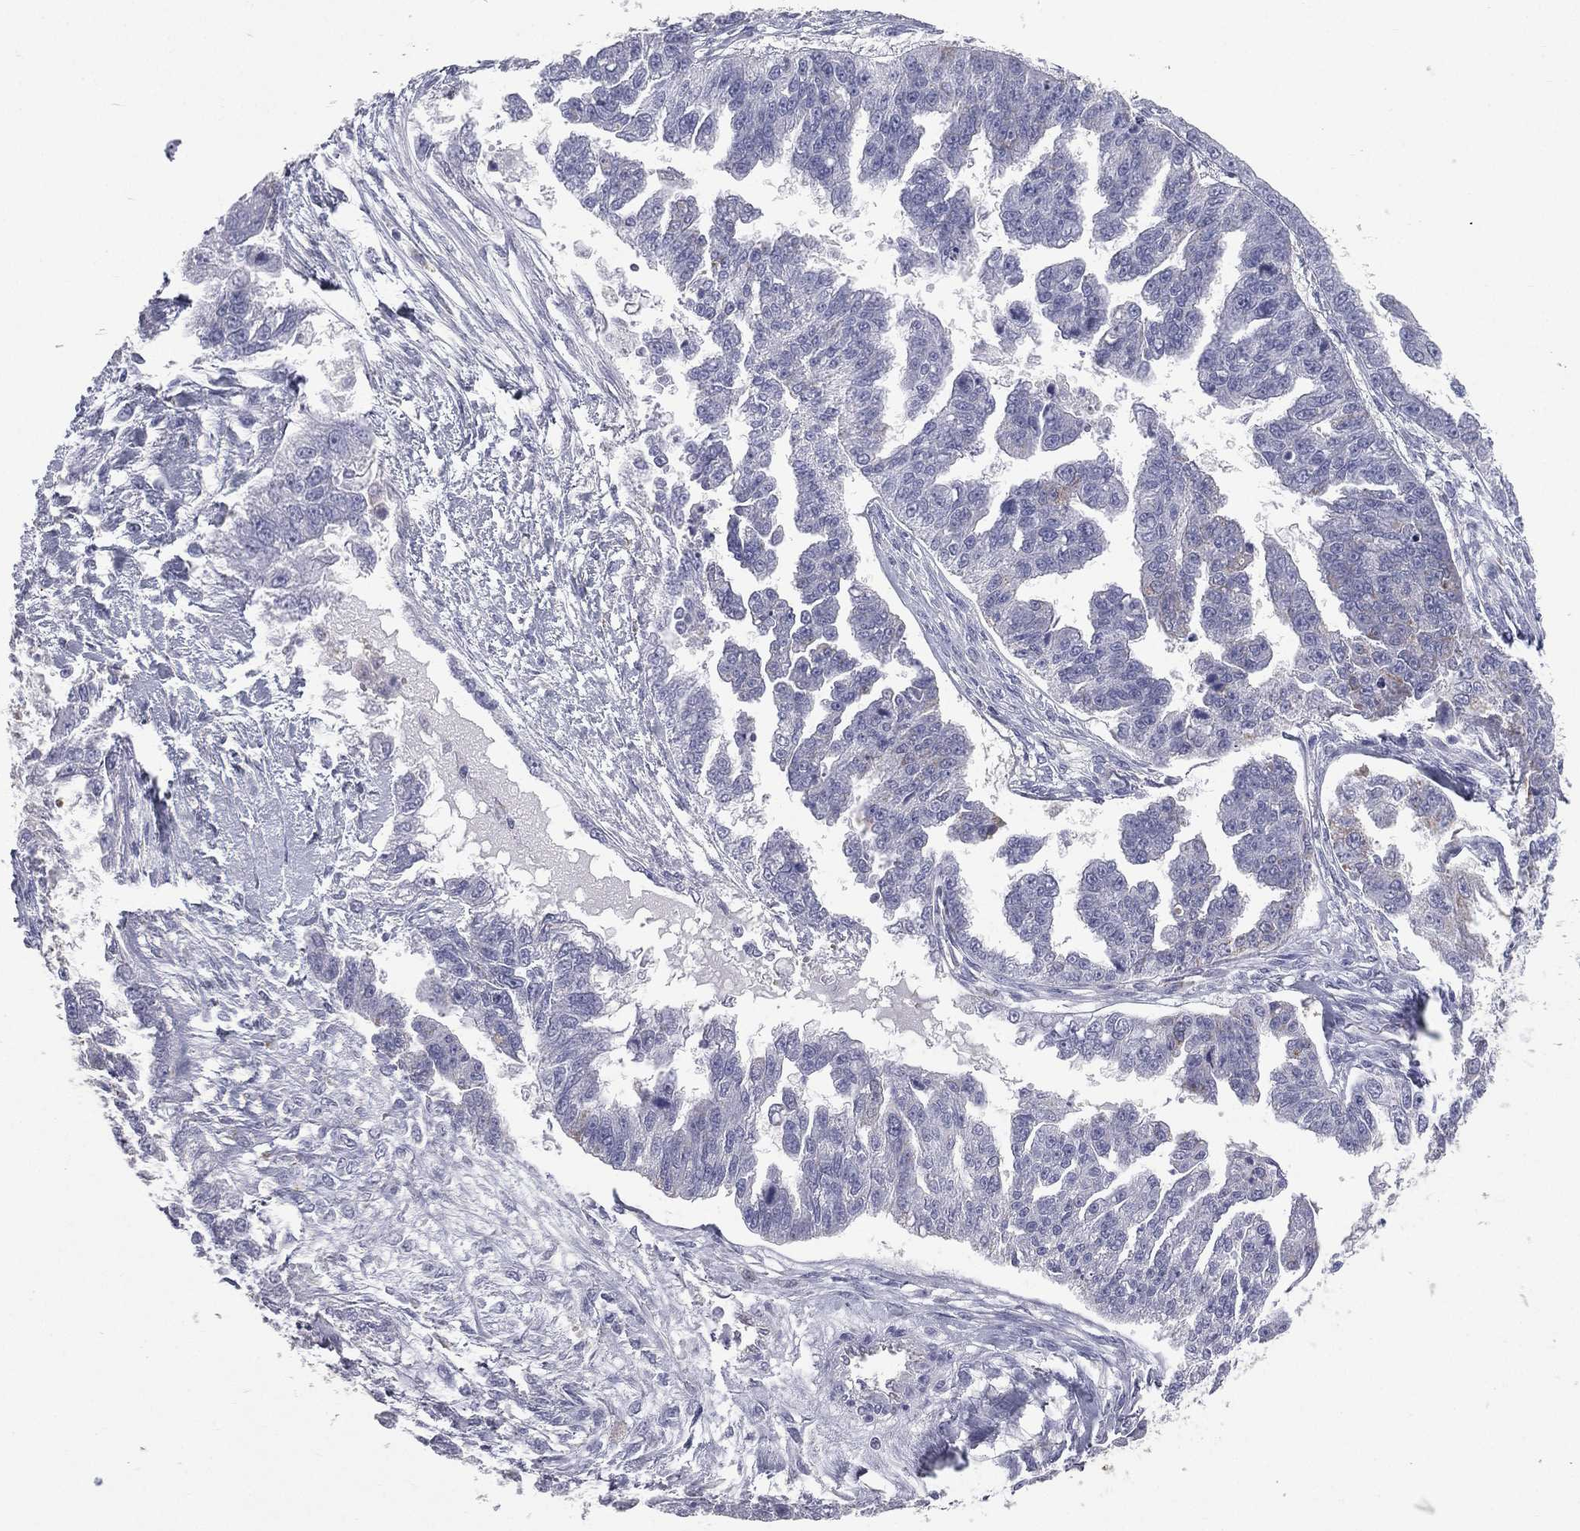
{"staining": {"intensity": "negative", "quantity": "none", "location": "none"}, "tissue": "ovarian cancer", "cell_type": "Tumor cells", "image_type": "cancer", "snomed": [{"axis": "morphology", "description": "Cystadenocarcinoma, serous, NOS"}, {"axis": "topography", "description": "Ovary"}], "caption": "Immunohistochemistry (IHC) of ovarian serous cystadenocarcinoma exhibits no positivity in tumor cells. Nuclei are stained in blue.", "gene": "ESX1", "patient": {"sex": "female", "age": 58}}